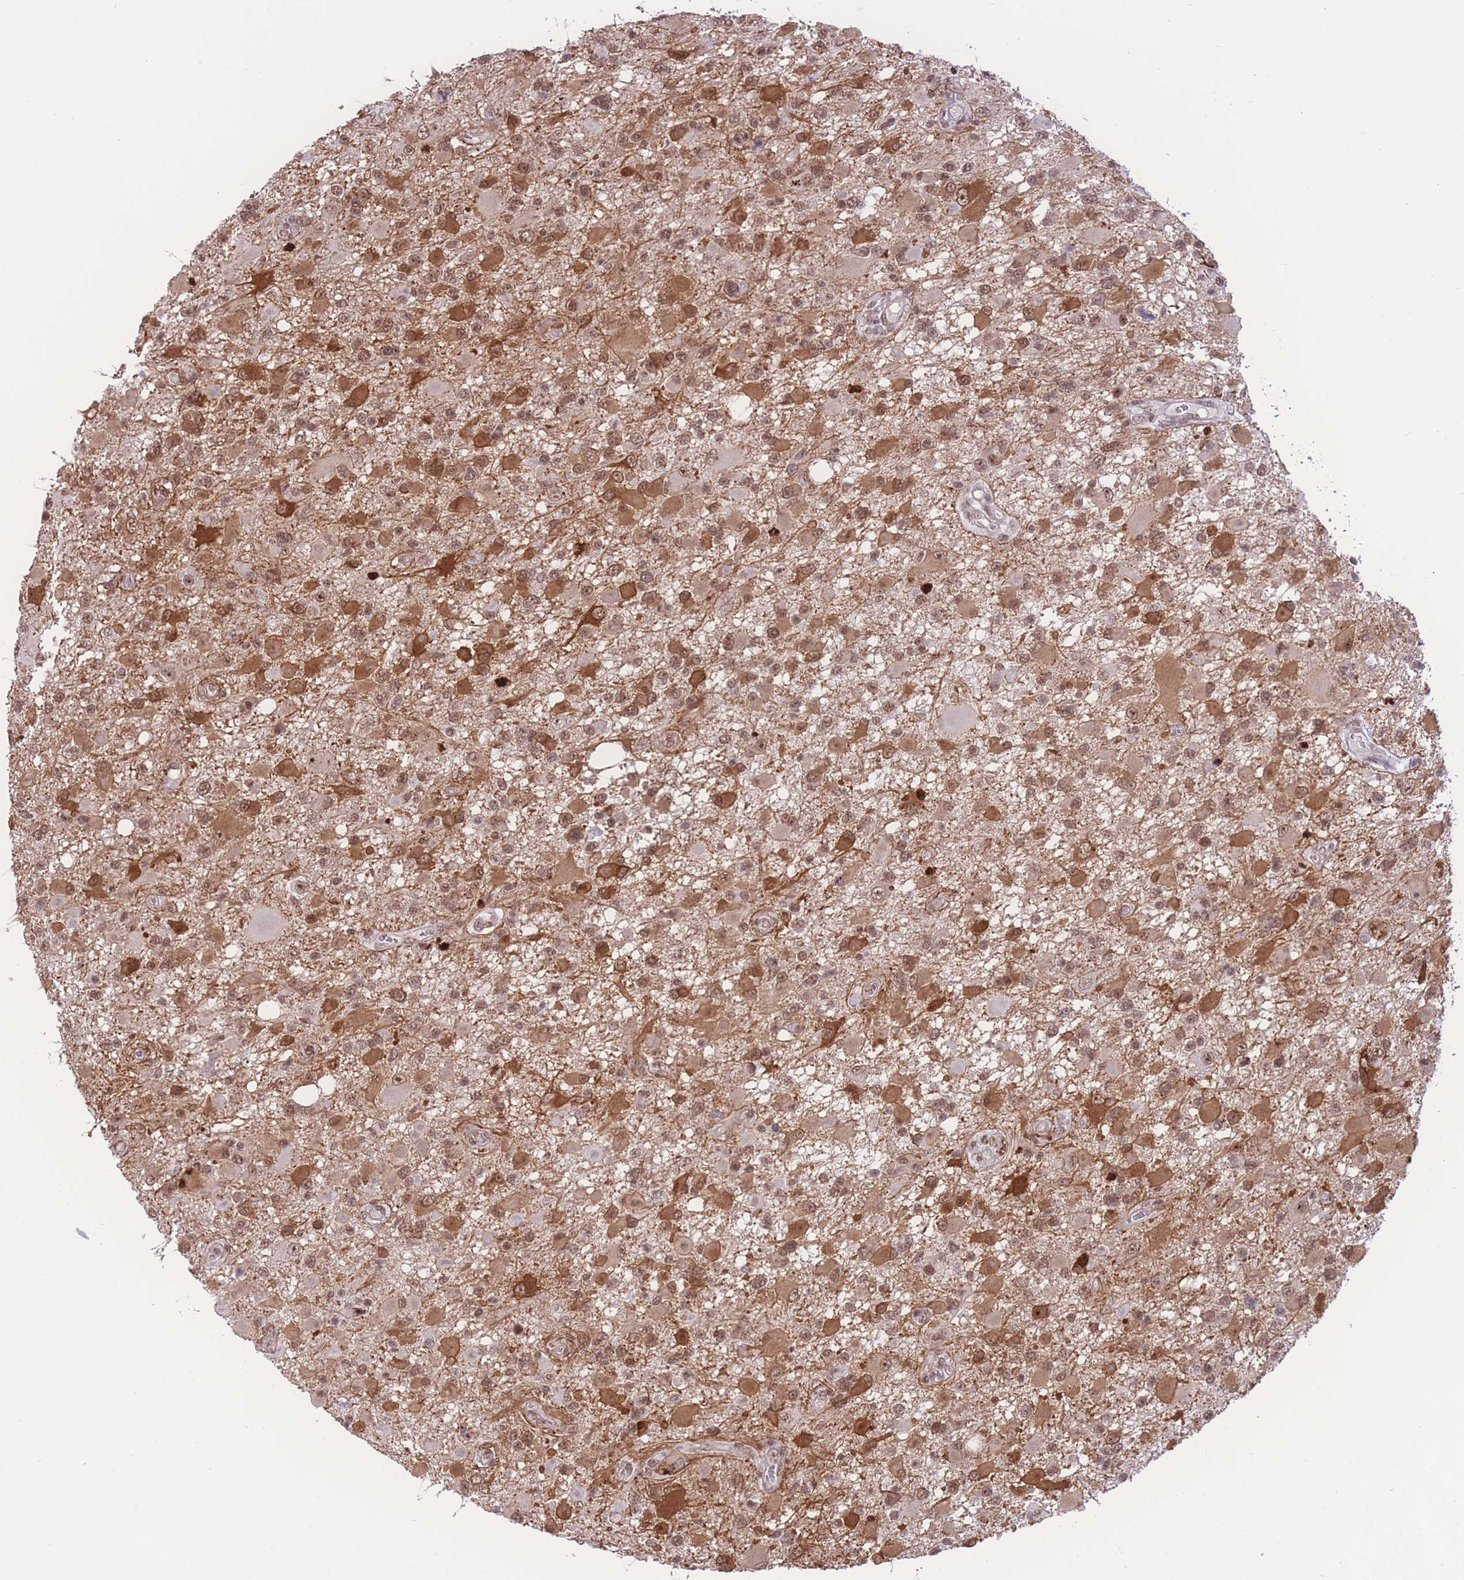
{"staining": {"intensity": "strong", "quantity": ">75%", "location": "cytoplasmic/membranous,nuclear"}, "tissue": "glioma", "cell_type": "Tumor cells", "image_type": "cancer", "snomed": [{"axis": "morphology", "description": "Glioma, malignant, High grade"}, {"axis": "topography", "description": "Brain"}], "caption": "A high amount of strong cytoplasmic/membranous and nuclear positivity is appreciated in approximately >75% of tumor cells in malignant glioma (high-grade) tissue.", "gene": "PCIF1", "patient": {"sex": "male", "age": 53}}